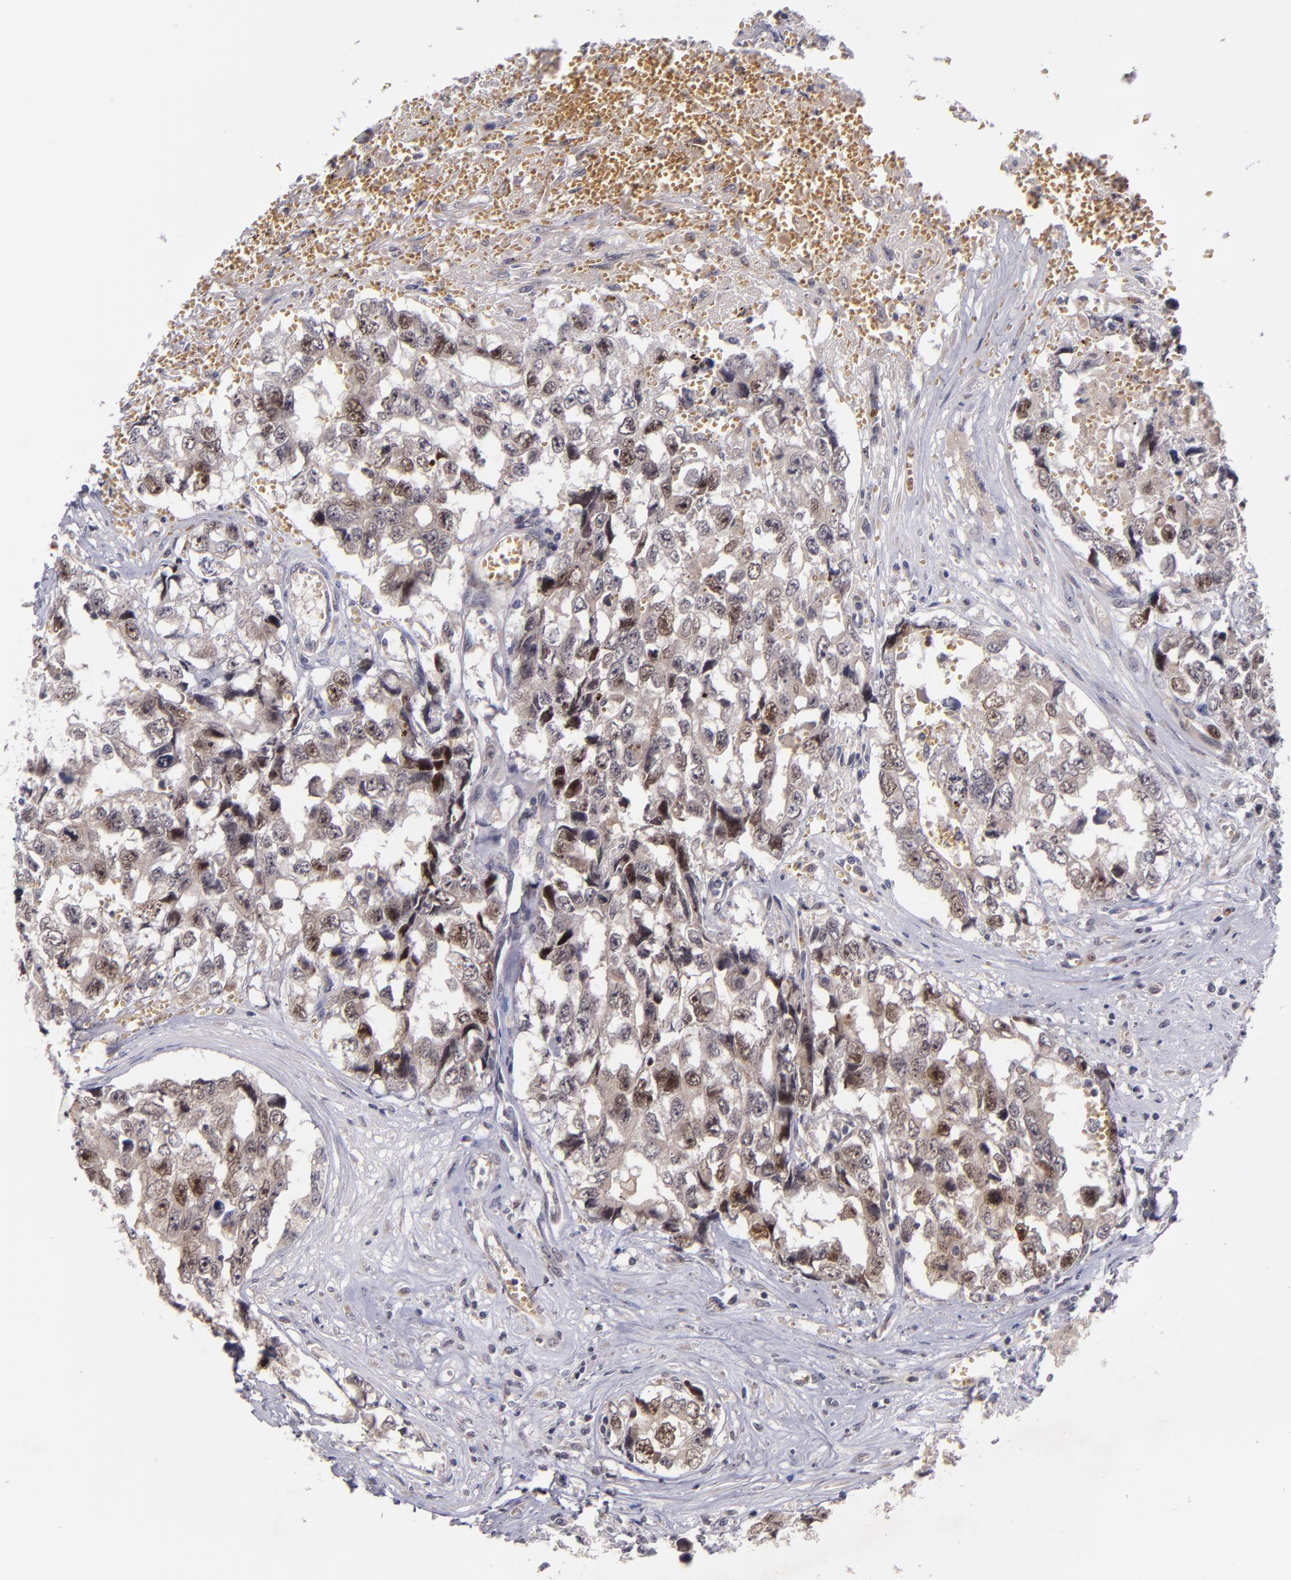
{"staining": {"intensity": "strong", "quantity": "25%-75%", "location": "nuclear"}, "tissue": "testis cancer", "cell_type": "Tumor cells", "image_type": "cancer", "snomed": [{"axis": "morphology", "description": "Carcinoma, Embryonal, NOS"}, {"axis": "topography", "description": "Testis"}], "caption": "Protein staining of testis cancer (embryonal carcinoma) tissue reveals strong nuclear expression in about 25%-75% of tumor cells. (Stains: DAB in brown, nuclei in blue, Microscopy: brightfield microscopy at high magnification).", "gene": "CDC7", "patient": {"sex": "male", "age": 31}}